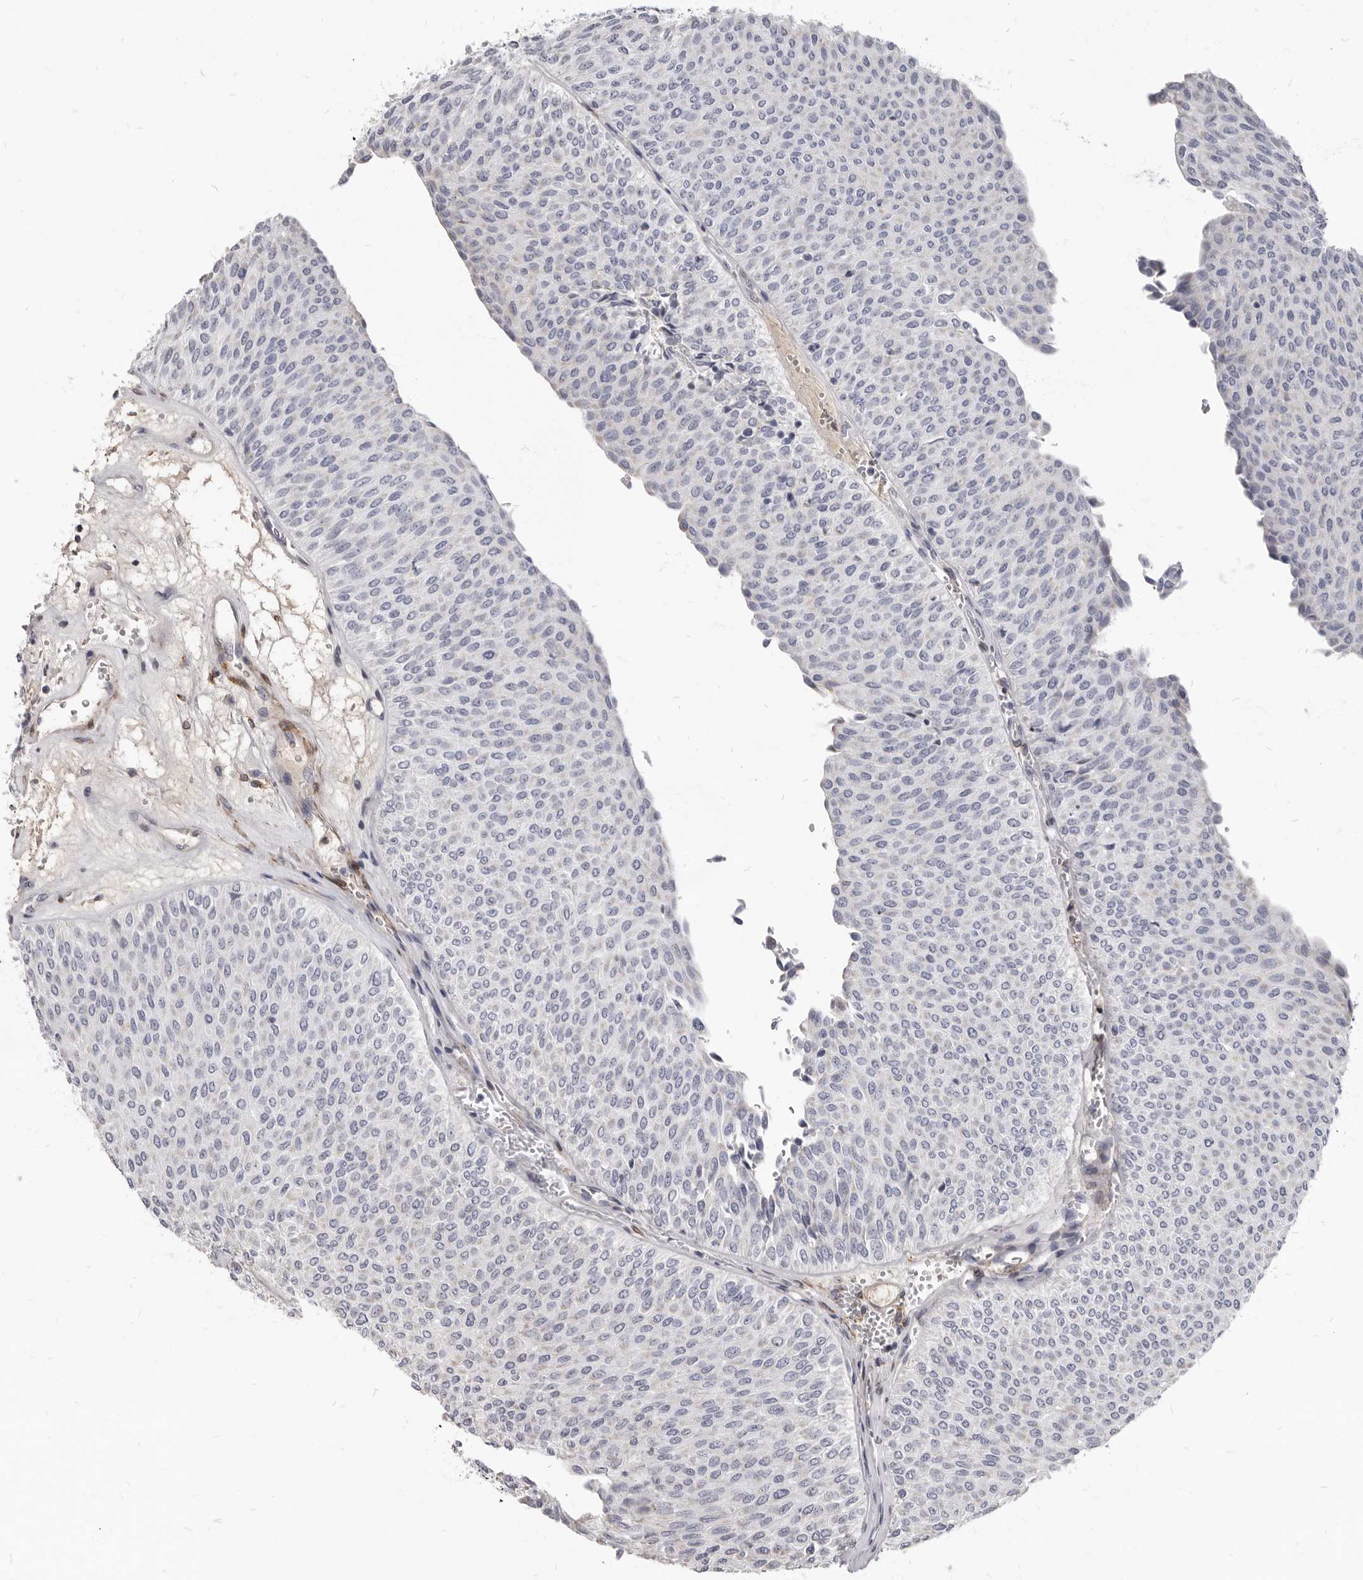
{"staining": {"intensity": "negative", "quantity": "none", "location": "none"}, "tissue": "urothelial cancer", "cell_type": "Tumor cells", "image_type": "cancer", "snomed": [{"axis": "morphology", "description": "Urothelial carcinoma, Low grade"}, {"axis": "topography", "description": "Urinary bladder"}], "caption": "Immunohistochemistry (IHC) micrograph of neoplastic tissue: human low-grade urothelial carcinoma stained with DAB (3,3'-diaminobenzidine) exhibits no significant protein staining in tumor cells.", "gene": "MRGPRF", "patient": {"sex": "male", "age": 78}}